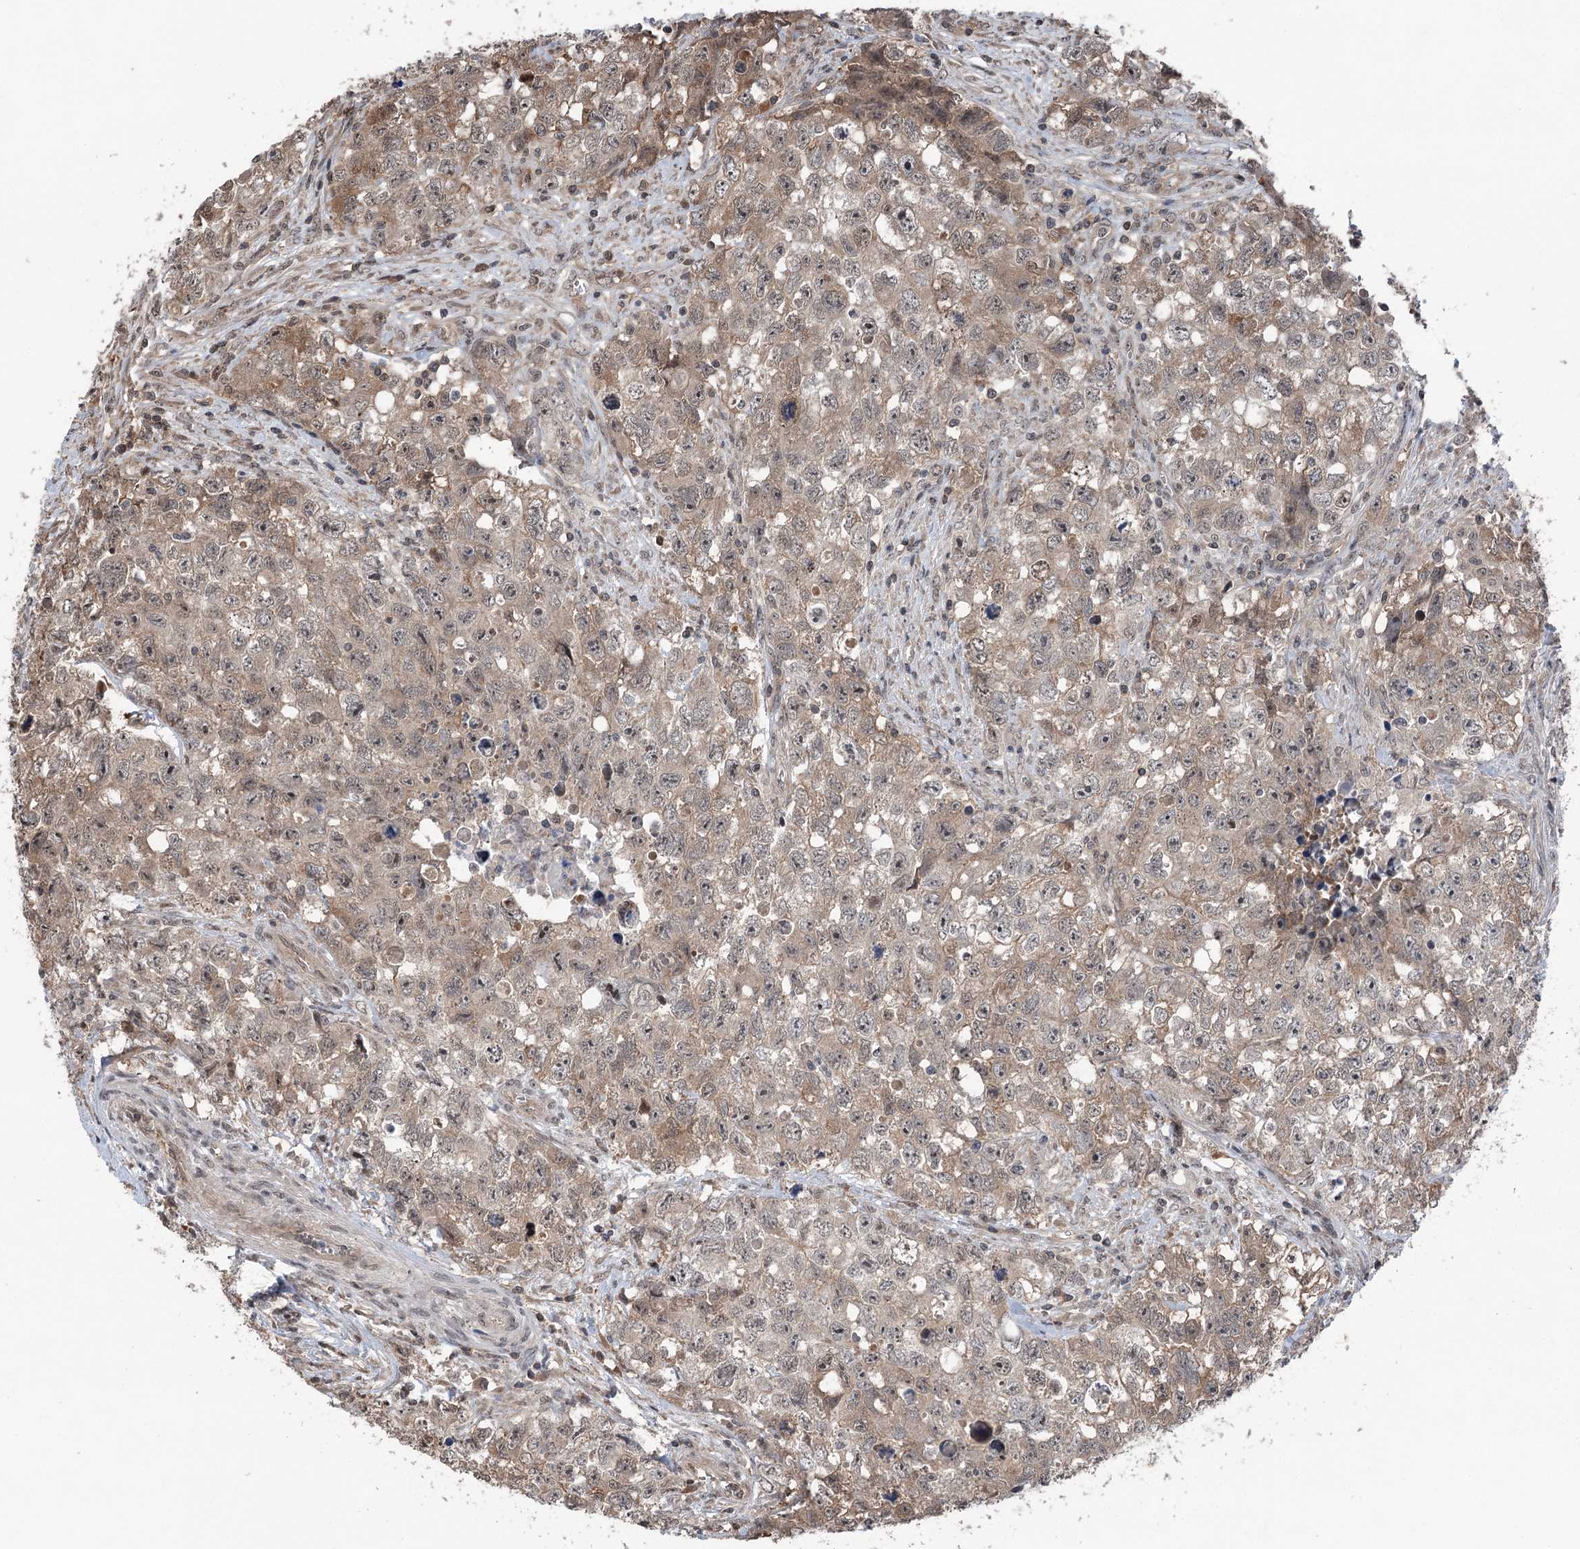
{"staining": {"intensity": "moderate", "quantity": "25%-75%", "location": "cytoplasmic/membranous"}, "tissue": "testis cancer", "cell_type": "Tumor cells", "image_type": "cancer", "snomed": [{"axis": "morphology", "description": "Seminoma, NOS"}, {"axis": "morphology", "description": "Carcinoma, Embryonal, NOS"}, {"axis": "topography", "description": "Testis"}], "caption": "Tumor cells demonstrate medium levels of moderate cytoplasmic/membranous expression in approximately 25%-75% of cells in human testis embryonal carcinoma. (IHC, brightfield microscopy, high magnification).", "gene": "CCSER2", "patient": {"sex": "male", "age": 43}}